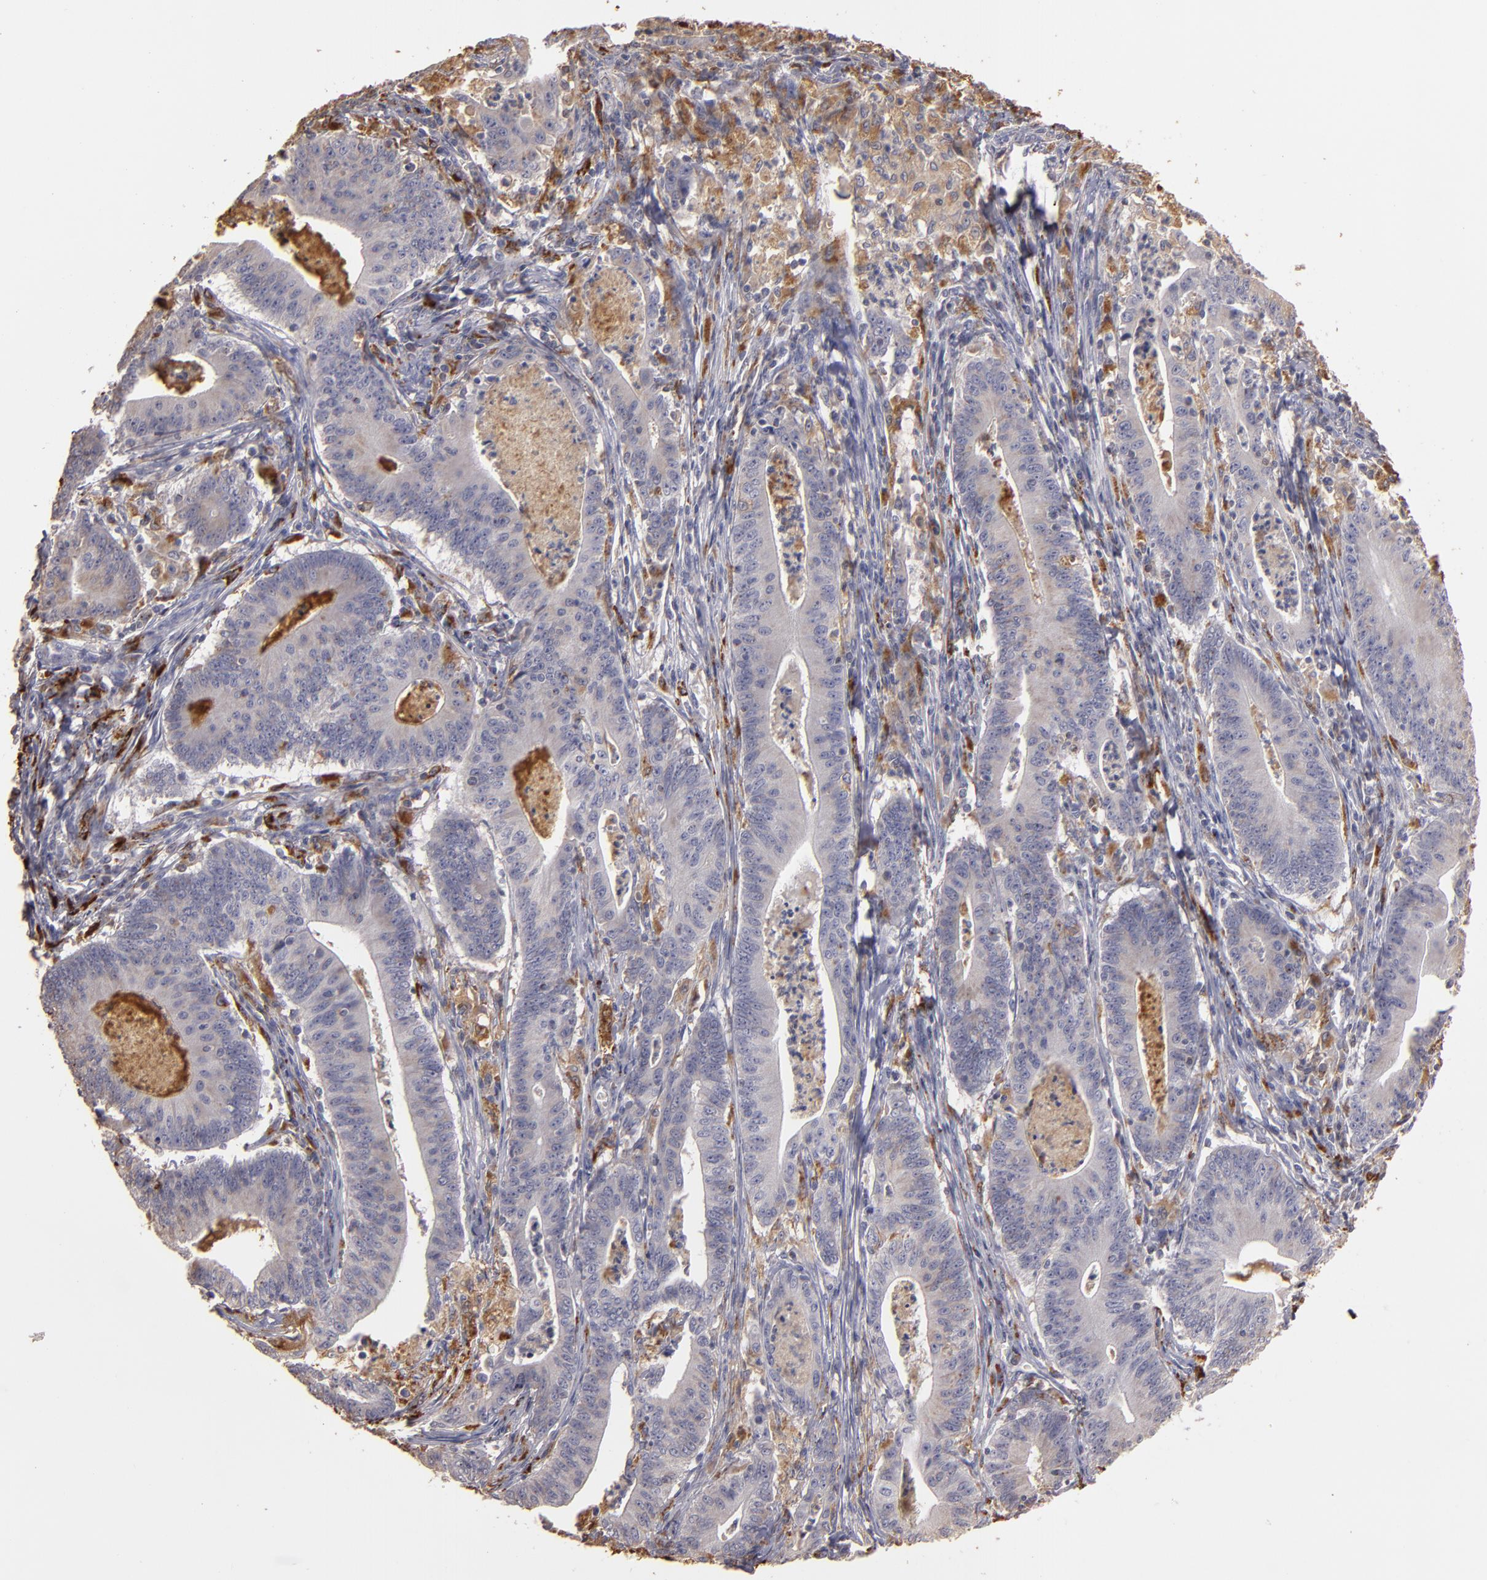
{"staining": {"intensity": "weak", "quantity": "25%-75%", "location": "cytoplasmic/membranous"}, "tissue": "stomach cancer", "cell_type": "Tumor cells", "image_type": "cancer", "snomed": [{"axis": "morphology", "description": "Adenocarcinoma, NOS"}, {"axis": "topography", "description": "Stomach, lower"}], "caption": "Tumor cells show low levels of weak cytoplasmic/membranous positivity in approximately 25%-75% of cells in stomach cancer.", "gene": "TRAF1", "patient": {"sex": "female", "age": 86}}